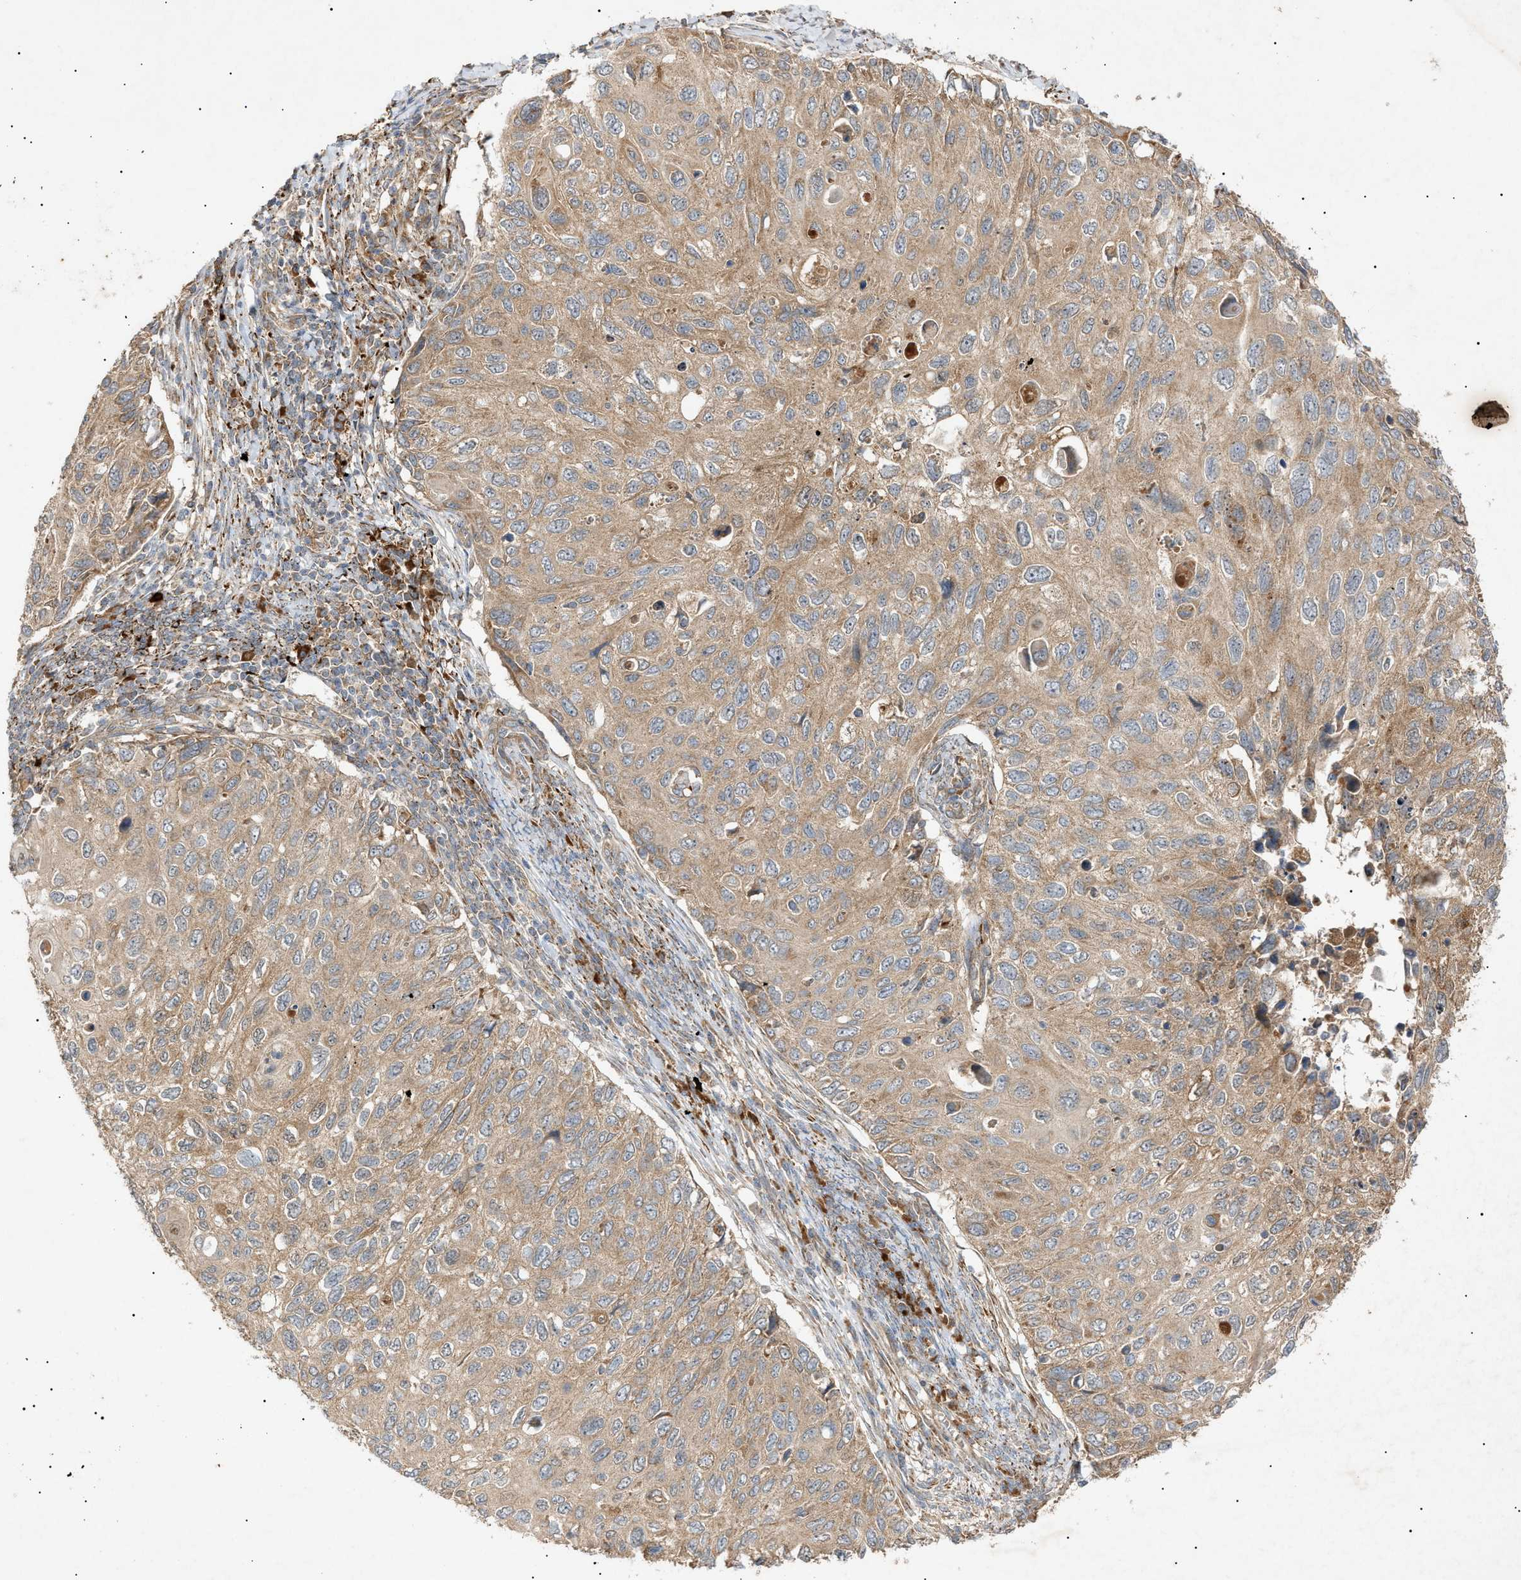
{"staining": {"intensity": "weak", "quantity": ">75%", "location": "cytoplasmic/membranous"}, "tissue": "cervical cancer", "cell_type": "Tumor cells", "image_type": "cancer", "snomed": [{"axis": "morphology", "description": "Squamous cell carcinoma, NOS"}, {"axis": "topography", "description": "Cervix"}], "caption": "Cervical cancer (squamous cell carcinoma) tissue exhibits weak cytoplasmic/membranous positivity in about >75% of tumor cells, visualized by immunohistochemistry.", "gene": "MTCH1", "patient": {"sex": "female", "age": 70}}